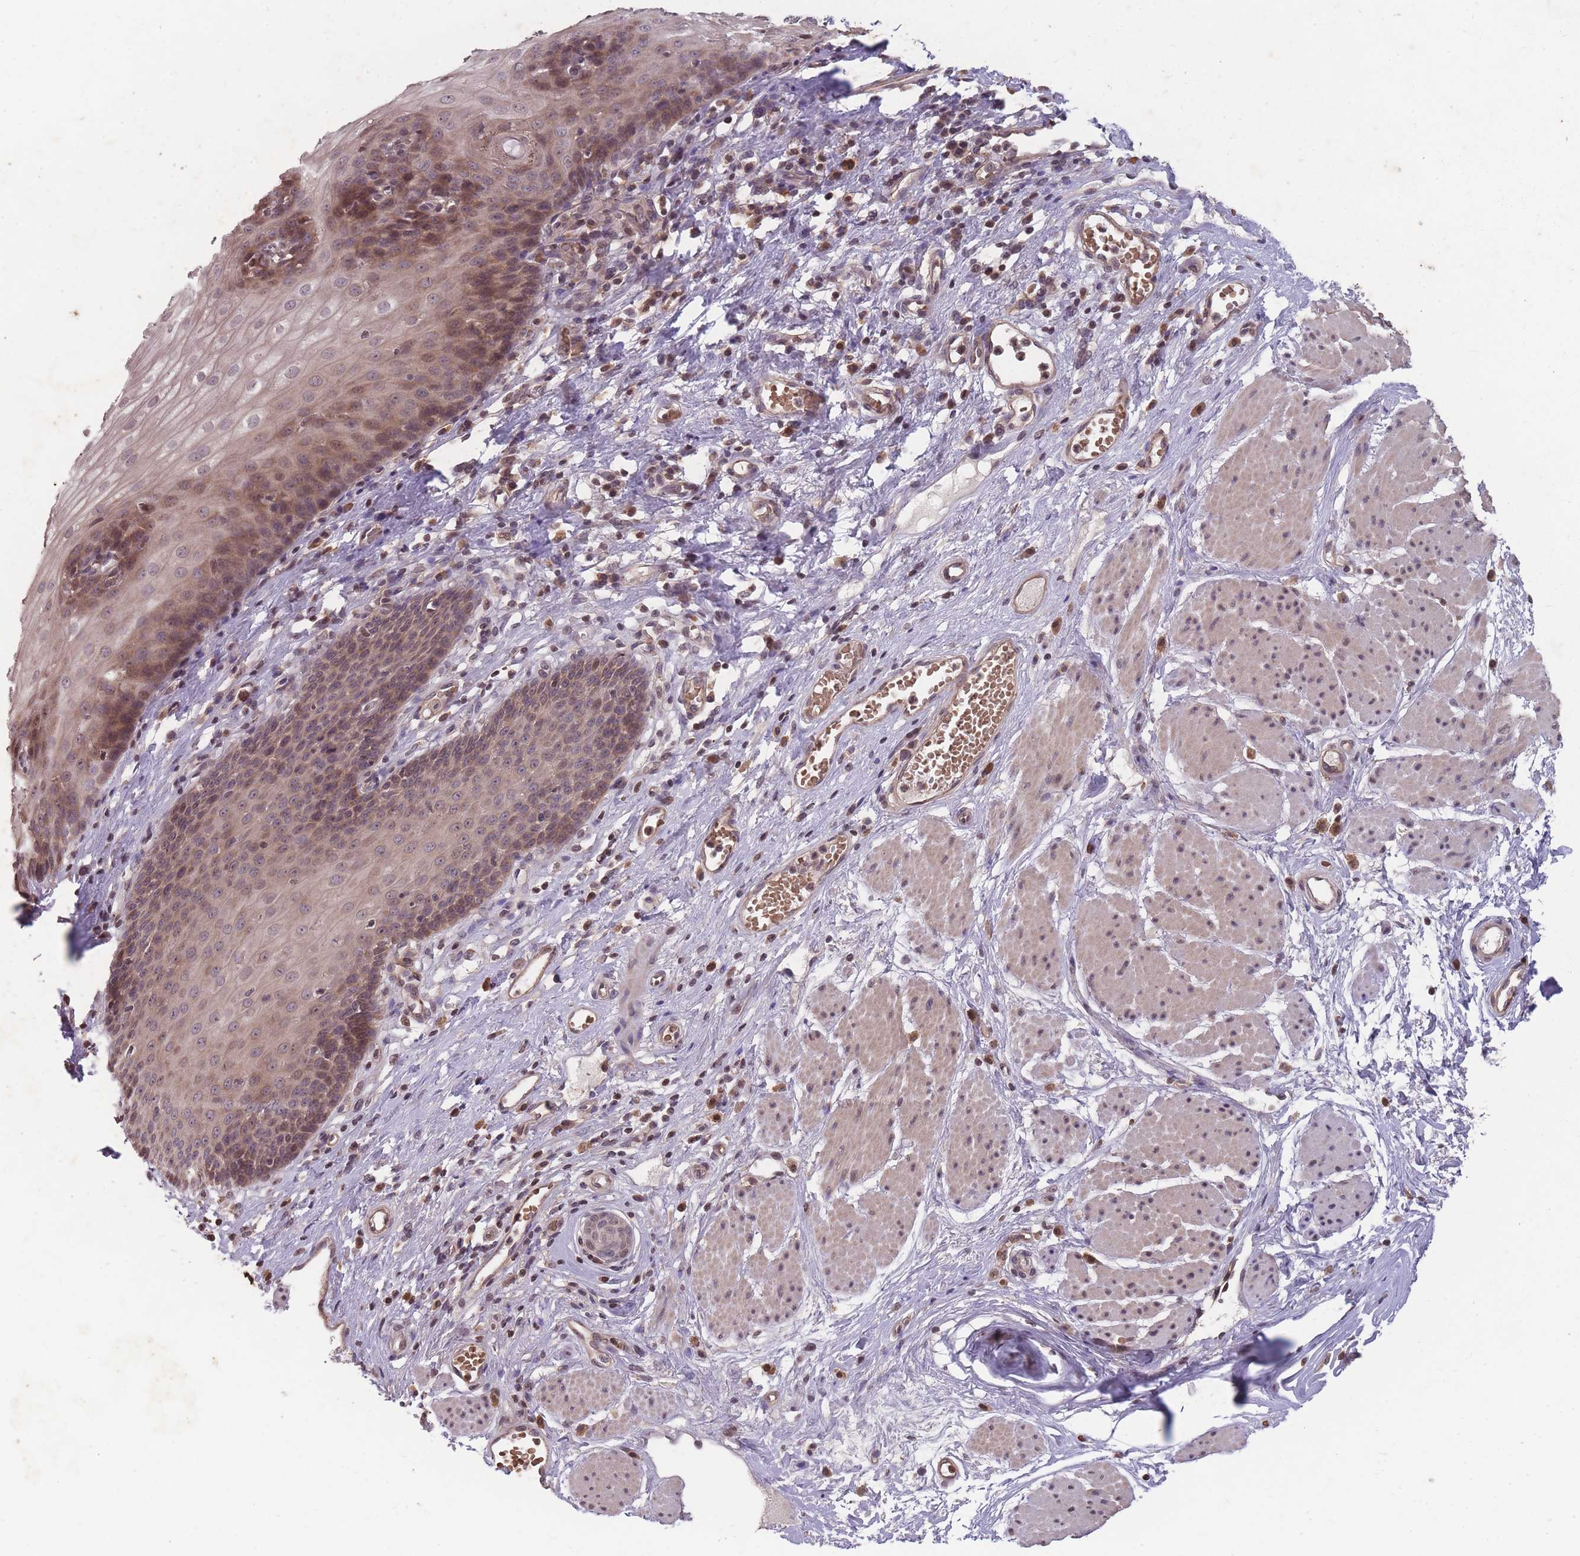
{"staining": {"intensity": "moderate", "quantity": "25%-75%", "location": "cytoplasmic/membranous,nuclear"}, "tissue": "esophagus", "cell_type": "Squamous epithelial cells", "image_type": "normal", "snomed": [{"axis": "morphology", "description": "Normal tissue, NOS"}, {"axis": "topography", "description": "Esophagus"}], "caption": "IHC staining of unremarkable esophagus, which exhibits medium levels of moderate cytoplasmic/membranous,nuclear expression in approximately 25%-75% of squamous epithelial cells indicating moderate cytoplasmic/membranous,nuclear protein staining. The staining was performed using DAB (brown) for protein detection and nuclei were counterstained in hematoxylin (blue).", "gene": "GGT5", "patient": {"sex": "male", "age": 69}}